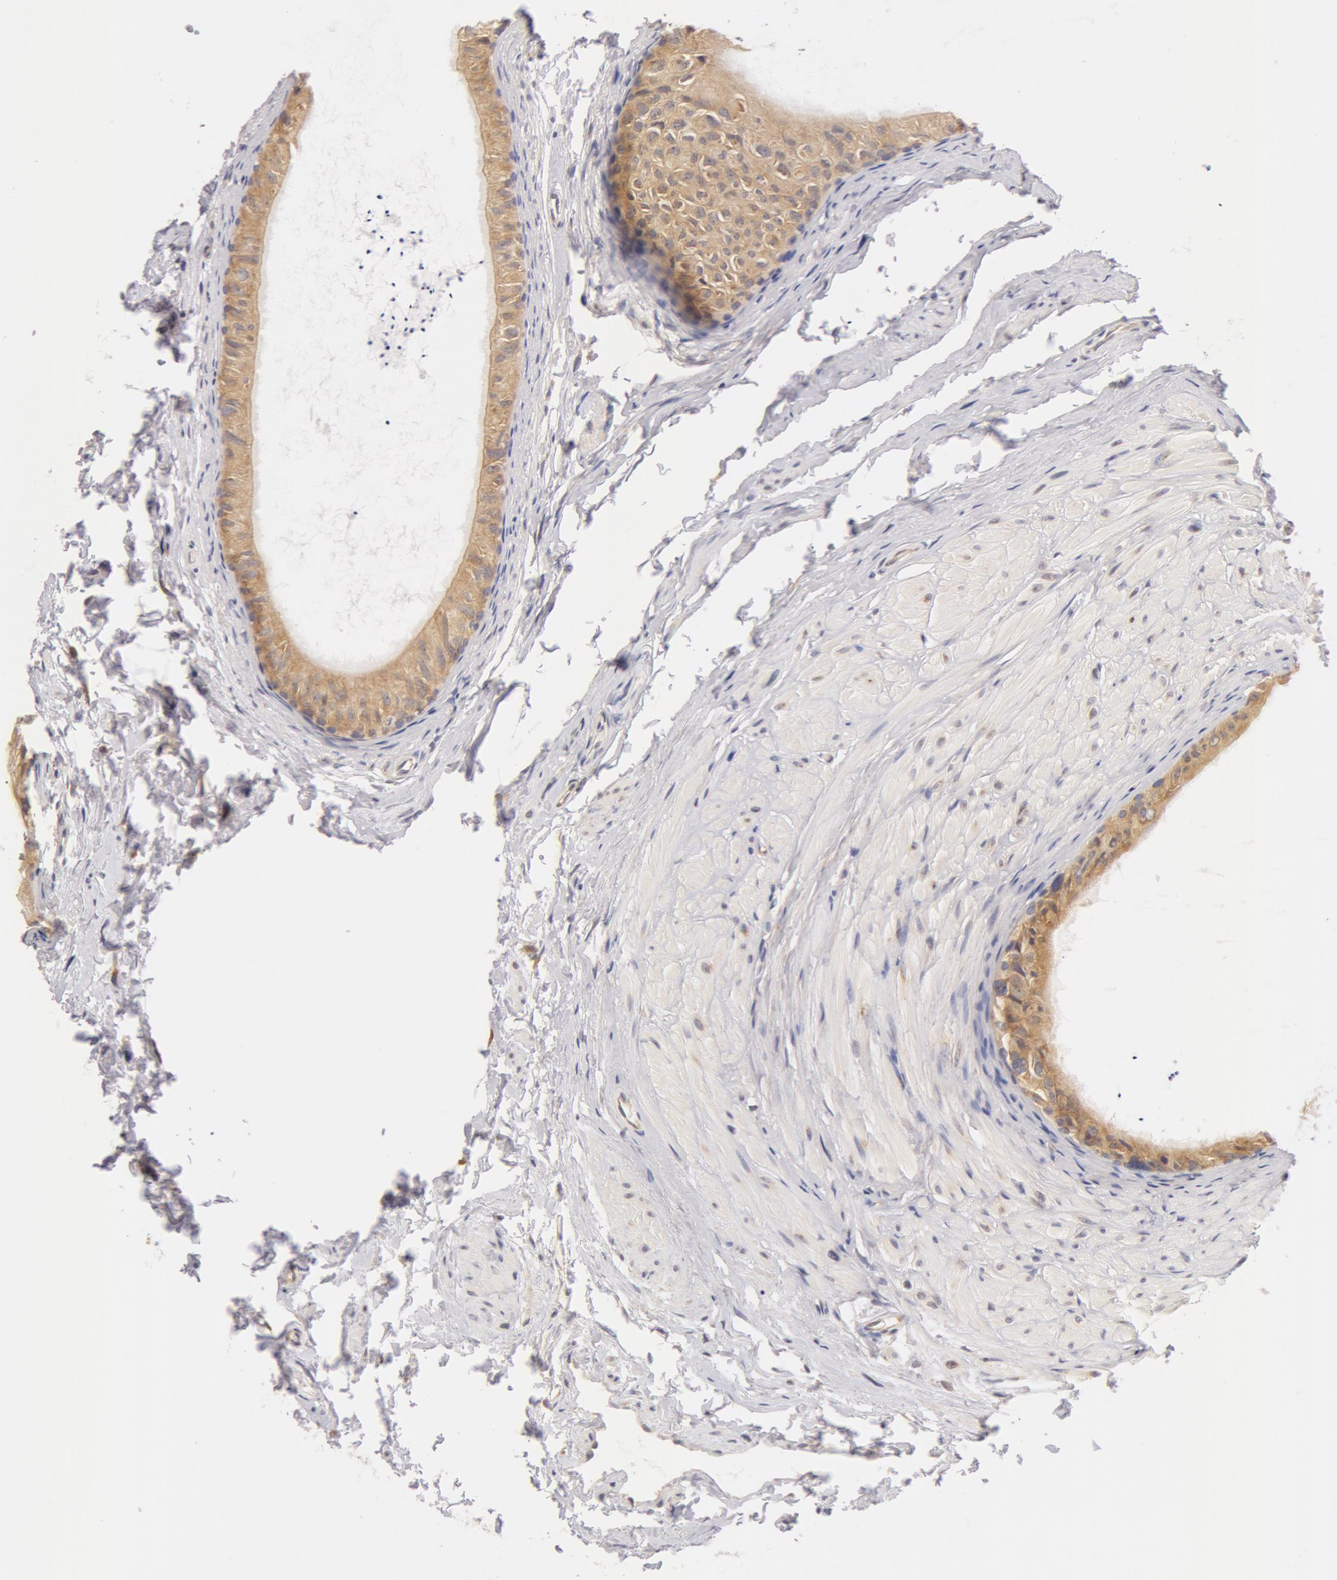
{"staining": {"intensity": "weak", "quantity": ">75%", "location": "cytoplasmic/membranous"}, "tissue": "epididymis", "cell_type": "Glandular cells", "image_type": "normal", "snomed": [{"axis": "morphology", "description": "Normal tissue, NOS"}, {"axis": "topography", "description": "Epididymis"}], "caption": "An immunohistochemistry (IHC) histopathology image of benign tissue is shown. Protein staining in brown highlights weak cytoplasmic/membranous positivity in epididymis within glandular cells. (DAB = brown stain, brightfield microscopy at high magnification).", "gene": "DDX3X", "patient": {"sex": "male", "age": 77}}